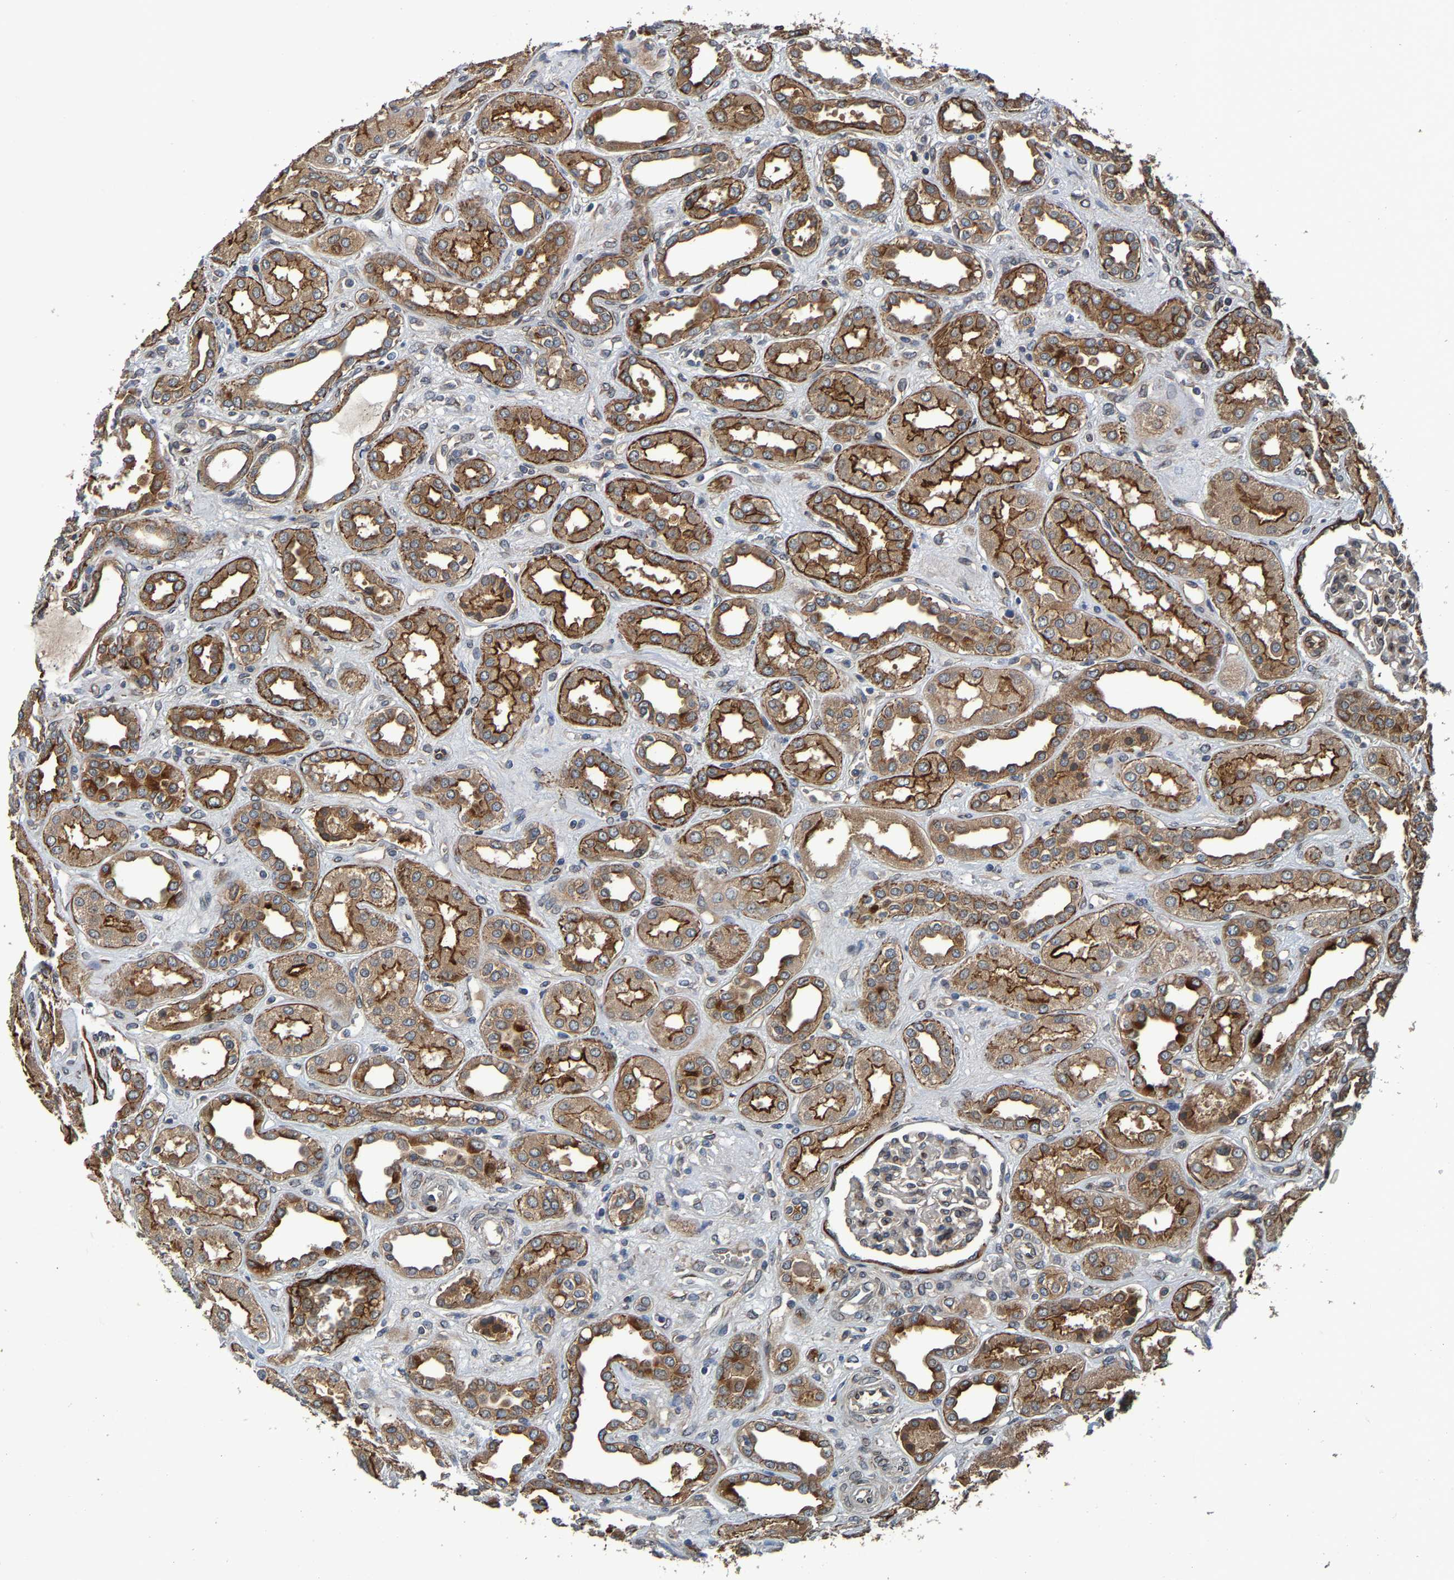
{"staining": {"intensity": "moderate", "quantity": "<25%", "location": "cytoplasmic/membranous"}, "tissue": "kidney", "cell_type": "Cells in glomeruli", "image_type": "normal", "snomed": [{"axis": "morphology", "description": "Normal tissue, NOS"}, {"axis": "topography", "description": "Kidney"}], "caption": "Kidney stained with a brown dye exhibits moderate cytoplasmic/membranous positive expression in approximately <25% of cells in glomeruli.", "gene": "MACC1", "patient": {"sex": "male", "age": 59}}